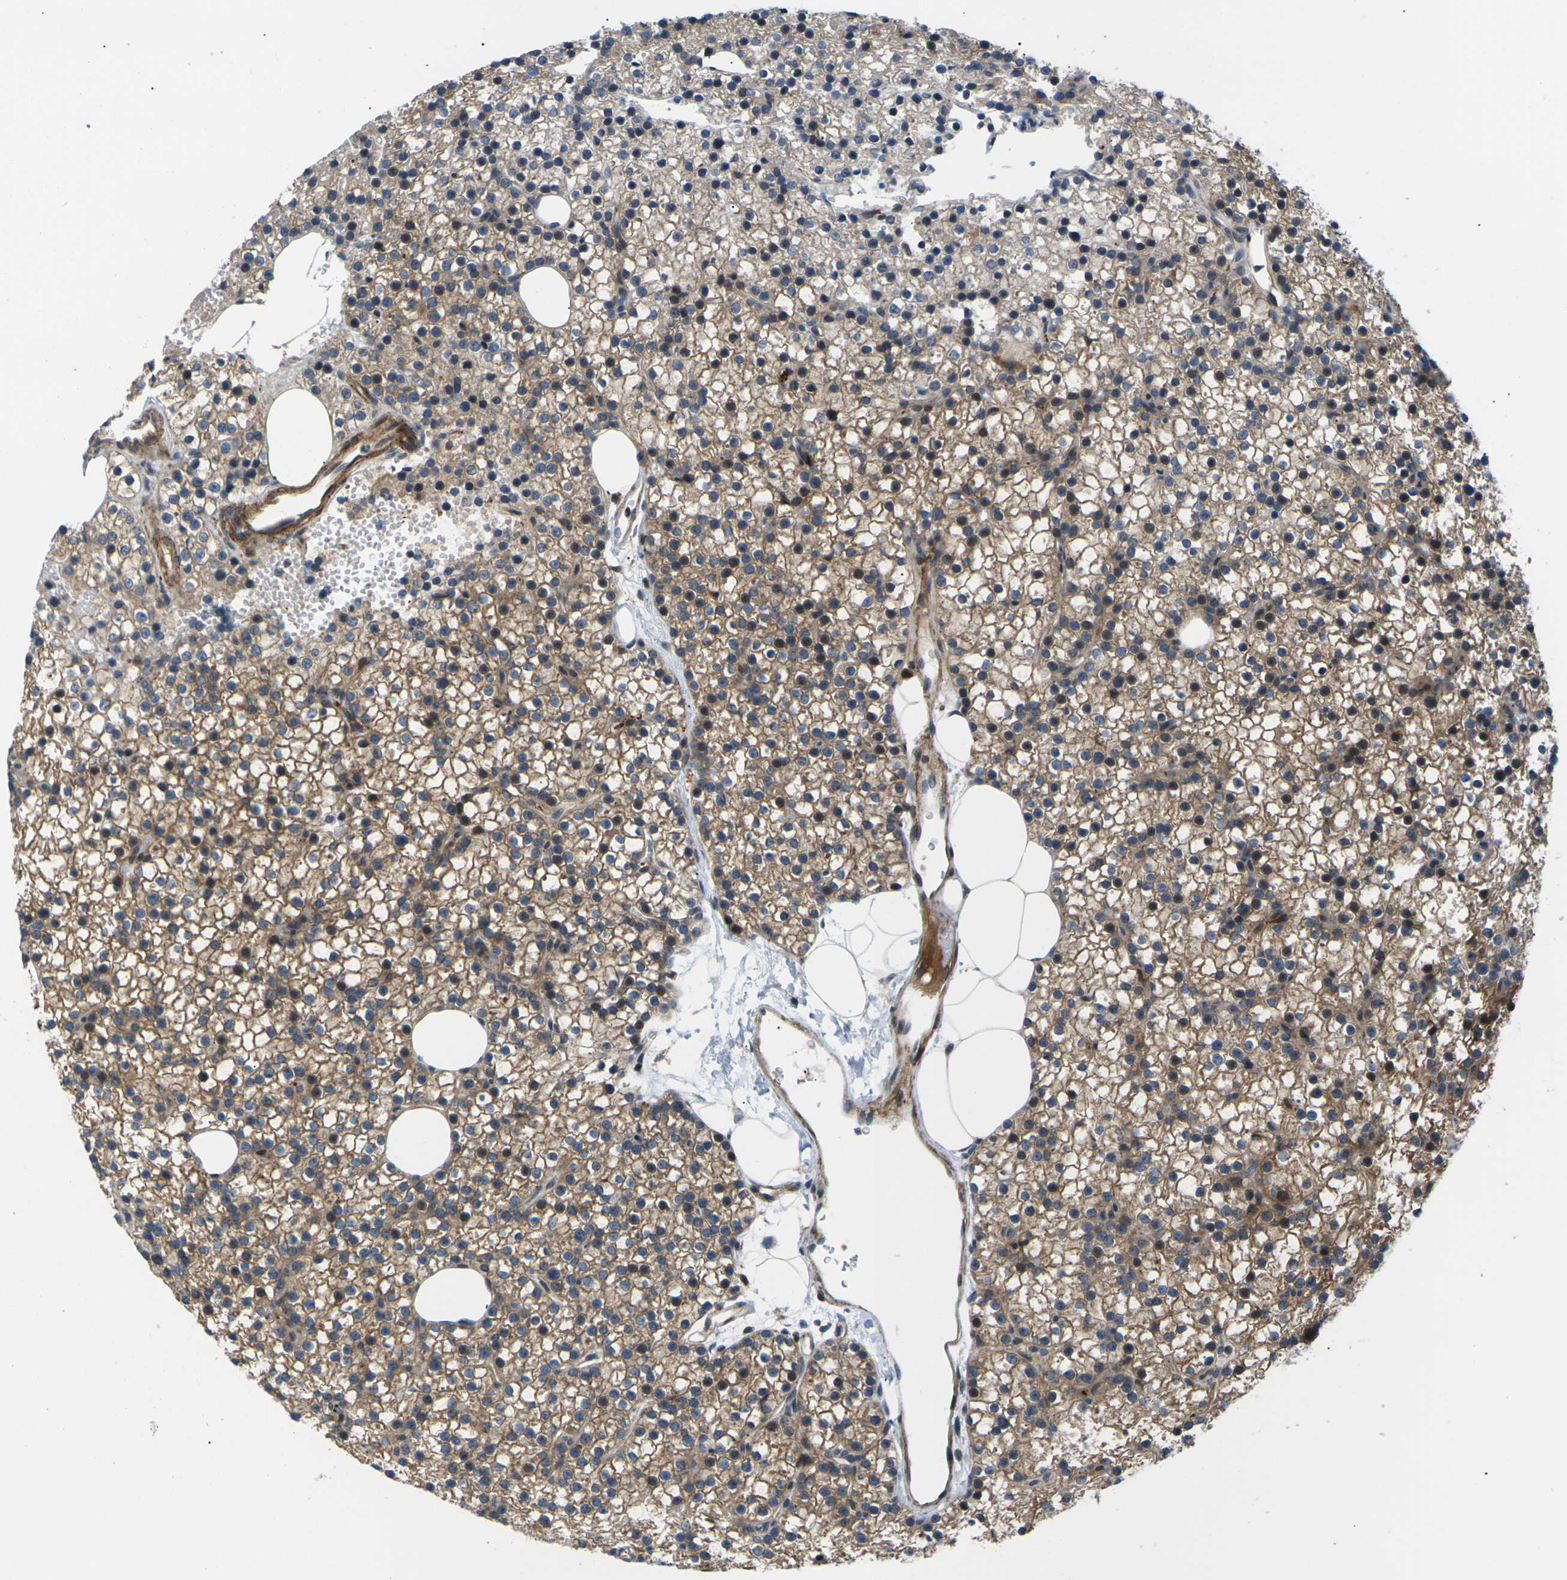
{"staining": {"intensity": "moderate", "quantity": ">75%", "location": "cytoplasmic/membranous"}, "tissue": "parathyroid gland", "cell_type": "Glandular cells", "image_type": "normal", "snomed": [{"axis": "morphology", "description": "Normal tissue, NOS"}, {"axis": "morphology", "description": "Adenoma, NOS"}, {"axis": "topography", "description": "Parathyroid gland"}], "caption": "Immunohistochemical staining of benign parathyroid gland exhibits medium levels of moderate cytoplasmic/membranous staining in about >75% of glandular cells.", "gene": "RPS6KA3", "patient": {"sex": "female", "age": 70}}